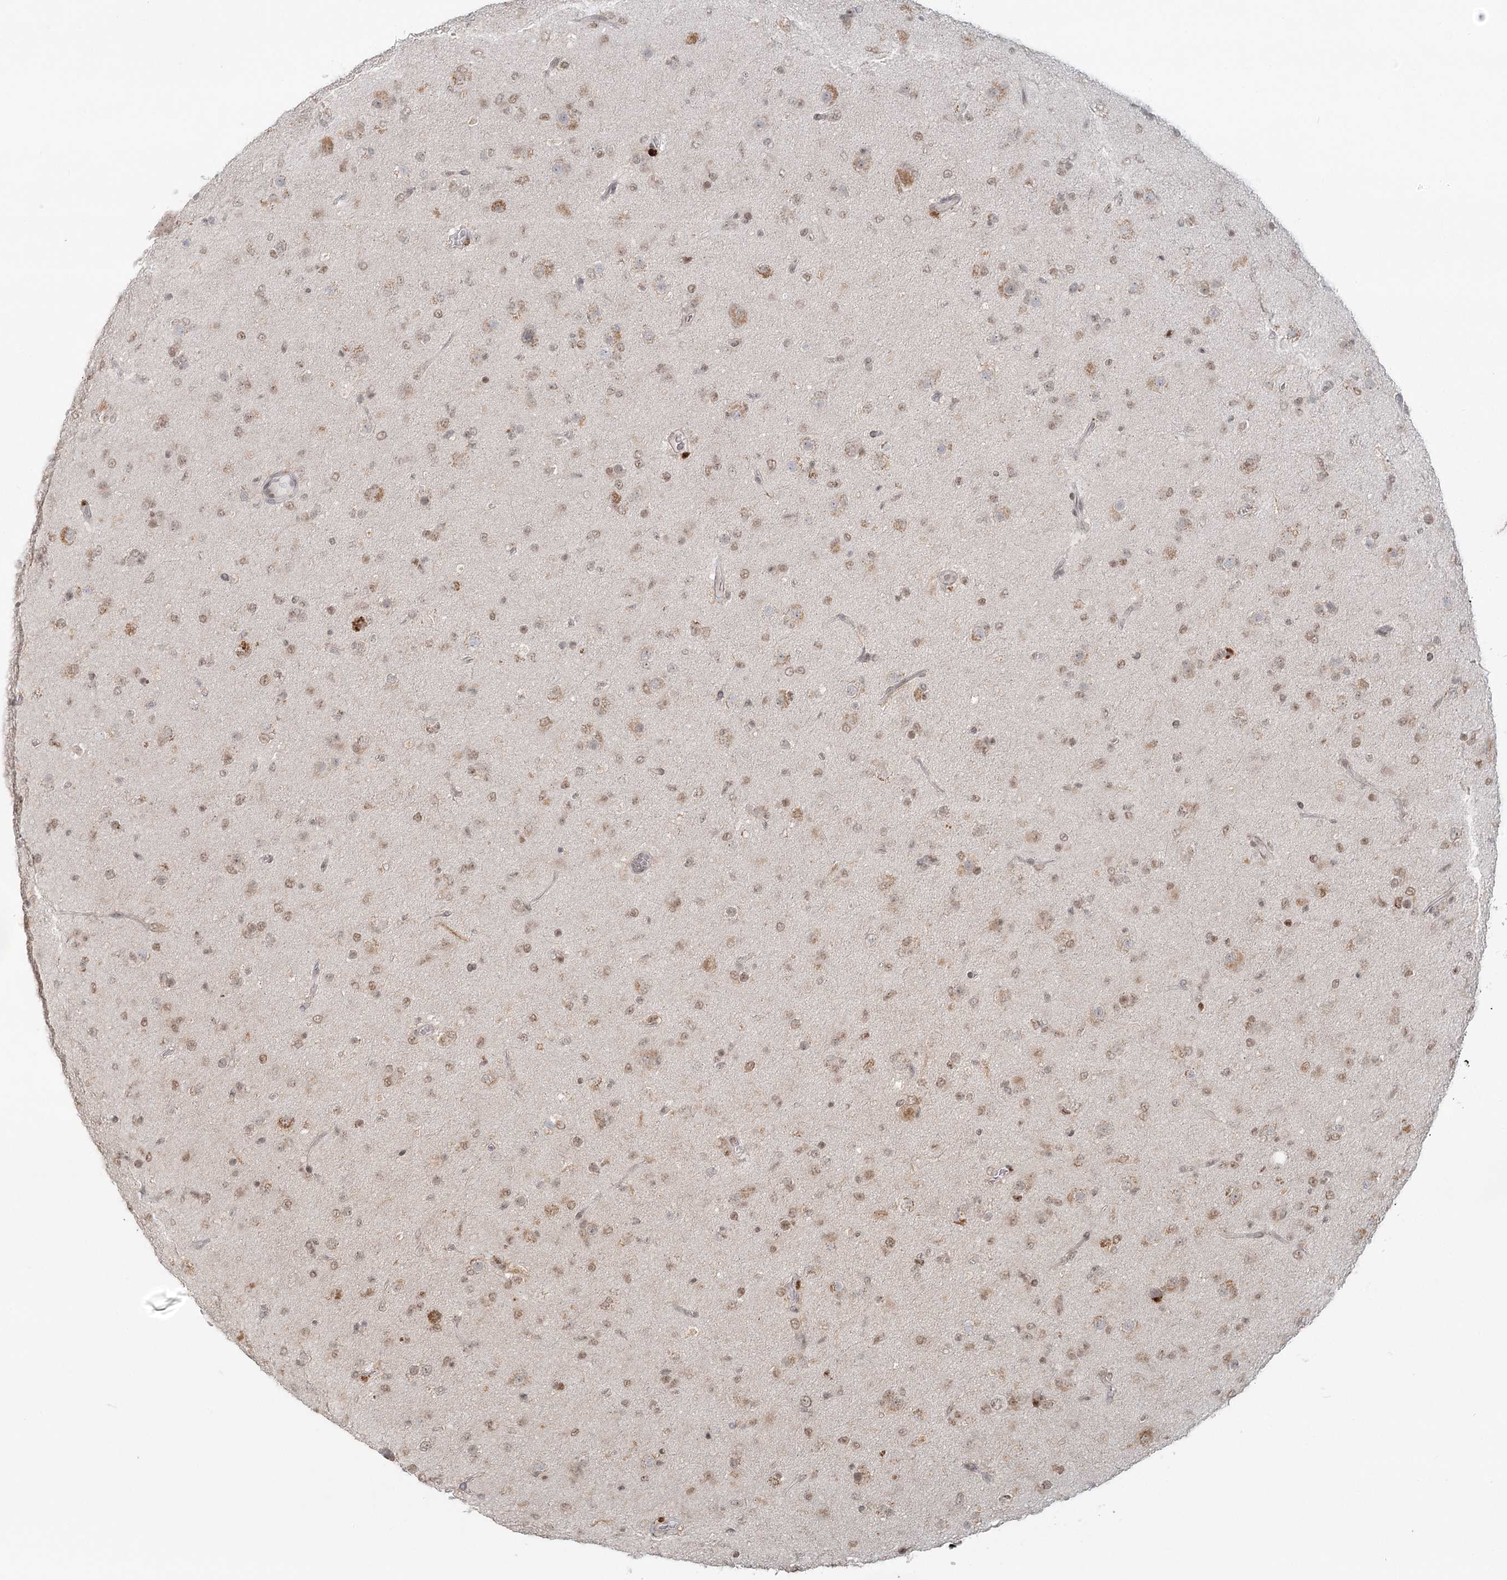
{"staining": {"intensity": "moderate", "quantity": ">75%", "location": "nuclear"}, "tissue": "glioma", "cell_type": "Tumor cells", "image_type": "cancer", "snomed": [{"axis": "morphology", "description": "Glioma, malignant, Low grade"}, {"axis": "topography", "description": "Brain"}], "caption": "A micrograph of human glioma stained for a protein exhibits moderate nuclear brown staining in tumor cells.", "gene": "R3HCC1L", "patient": {"sex": "male", "age": 65}}